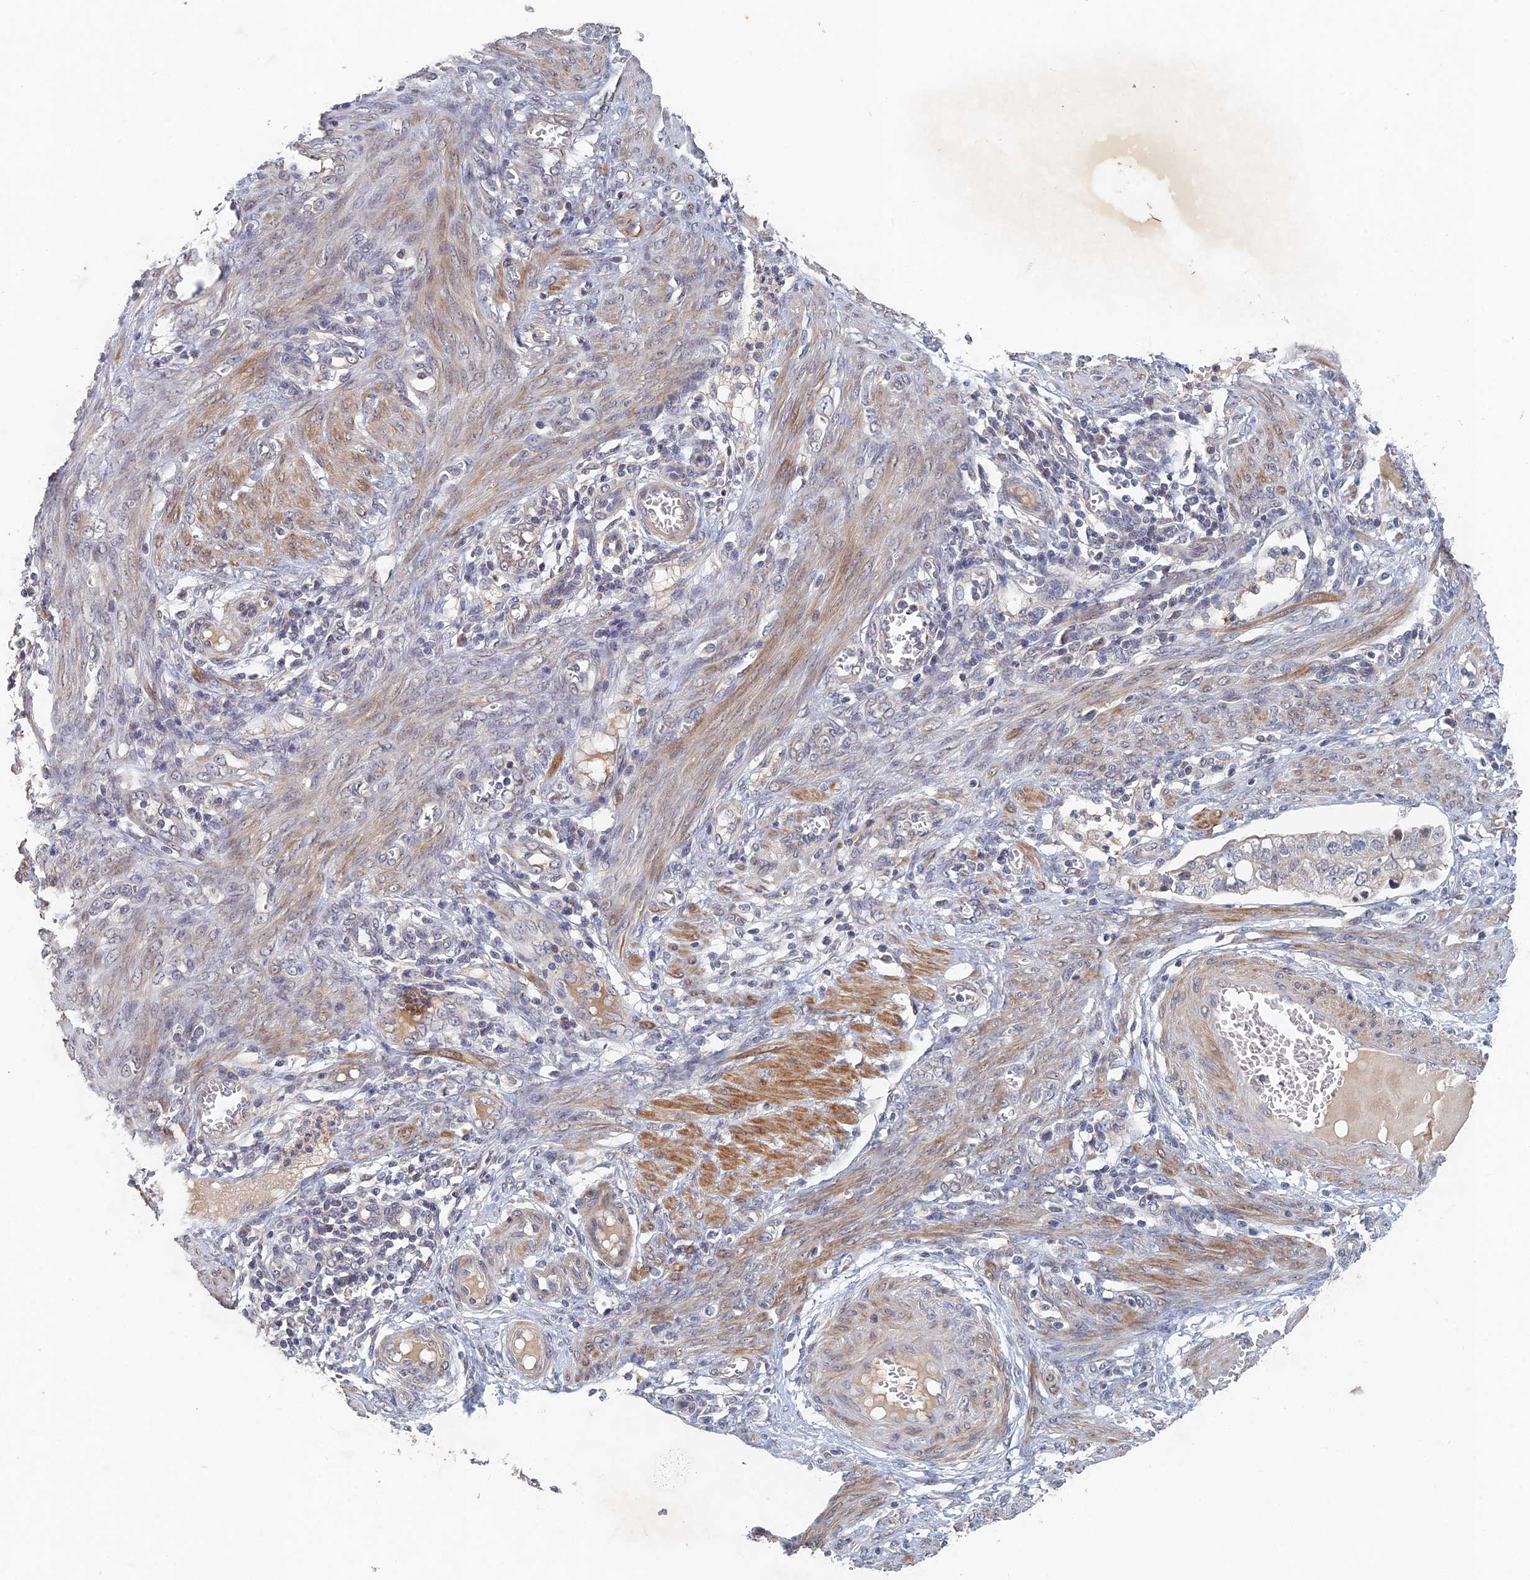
{"staining": {"intensity": "negative", "quantity": "none", "location": "none"}, "tissue": "endometrial cancer", "cell_type": "Tumor cells", "image_type": "cancer", "snomed": [{"axis": "morphology", "description": "Adenocarcinoma, NOS"}, {"axis": "topography", "description": "Endometrium"}], "caption": "IHC of endometrial cancer displays no expression in tumor cells.", "gene": "GNA15", "patient": {"sex": "female", "age": 49}}